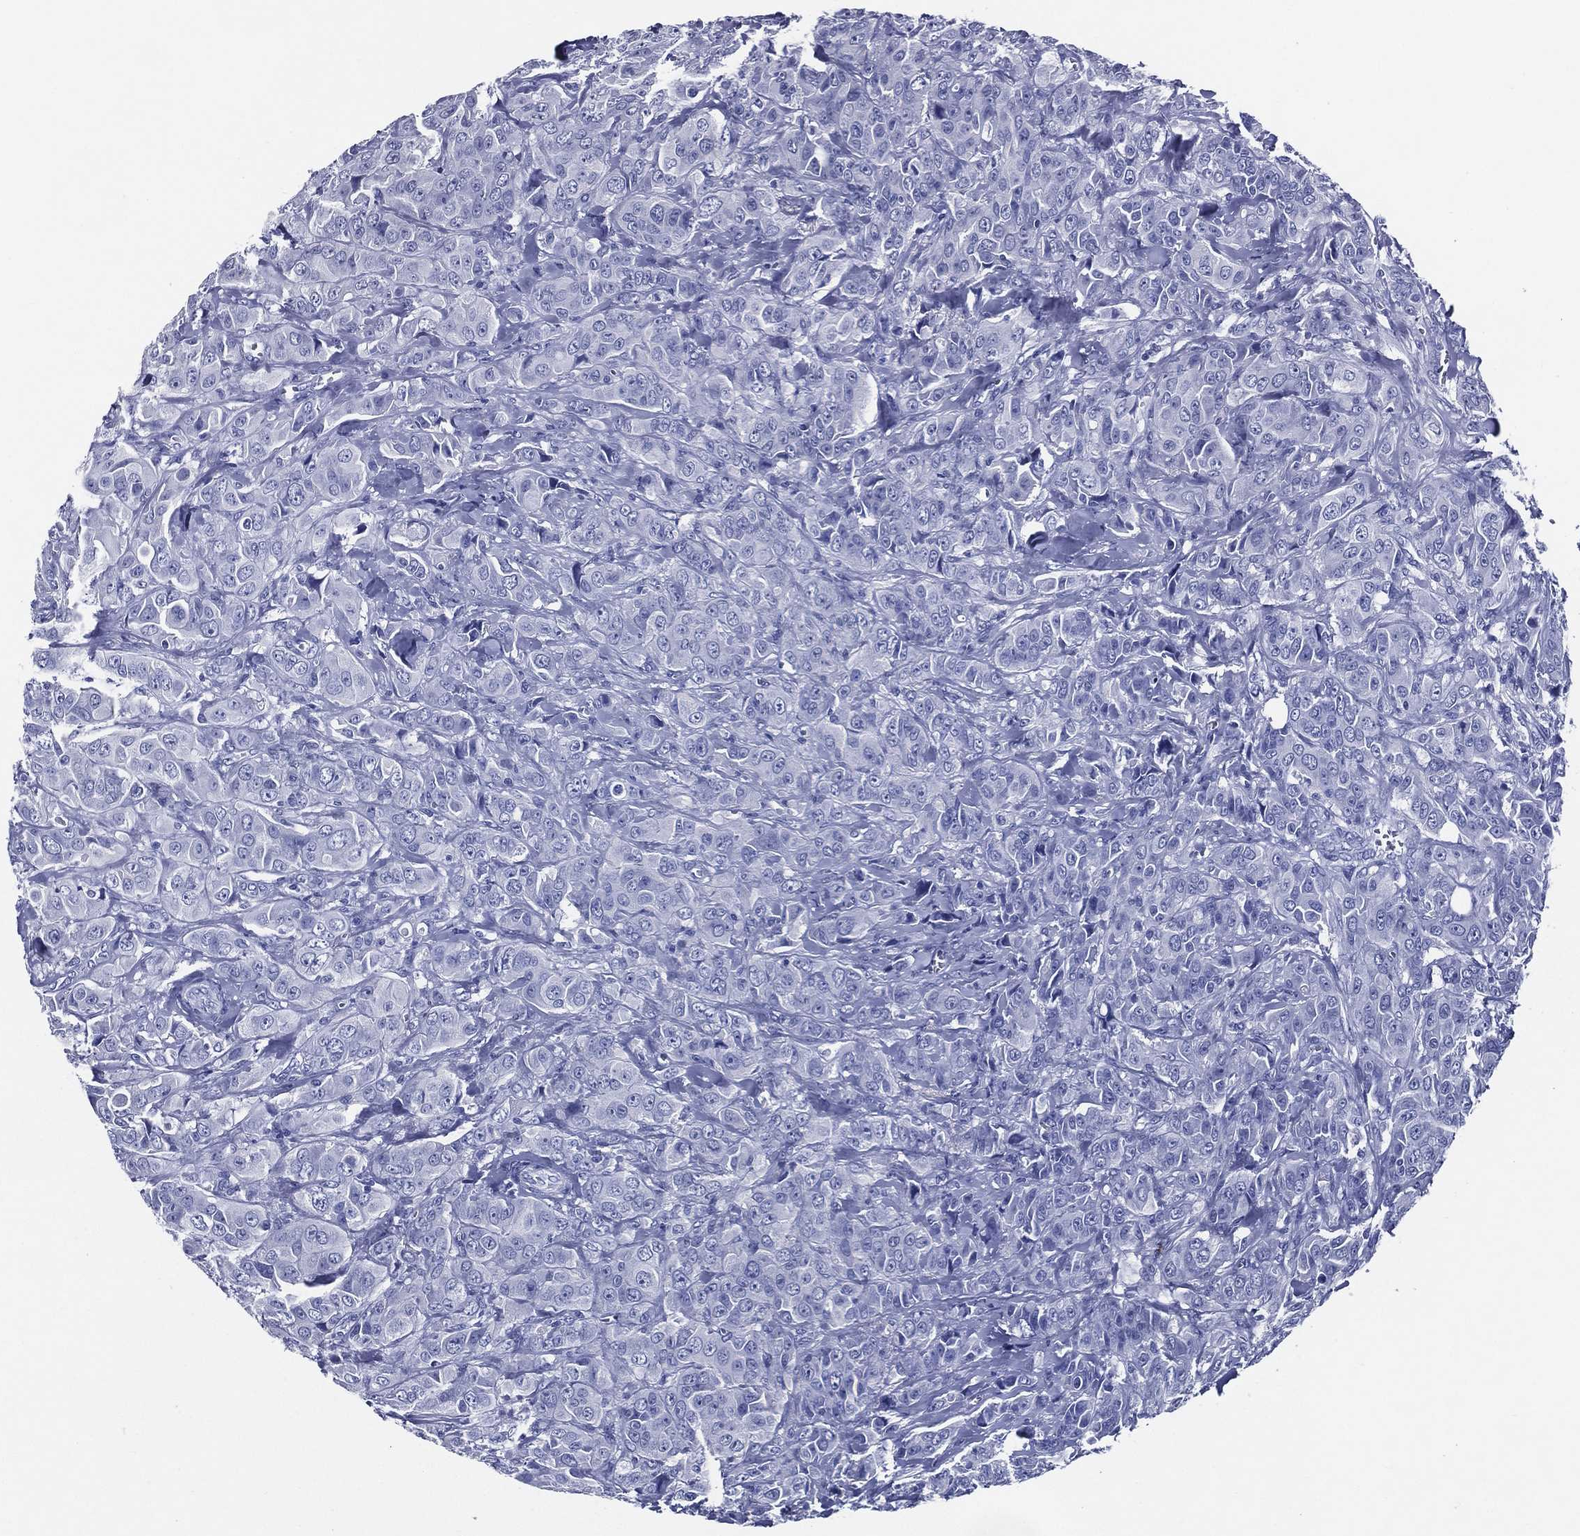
{"staining": {"intensity": "negative", "quantity": "none", "location": "none"}, "tissue": "breast cancer", "cell_type": "Tumor cells", "image_type": "cancer", "snomed": [{"axis": "morphology", "description": "Duct carcinoma"}, {"axis": "topography", "description": "Breast"}], "caption": "The histopathology image exhibits no significant expression in tumor cells of breast cancer (infiltrating ductal carcinoma).", "gene": "ACE2", "patient": {"sex": "female", "age": 43}}